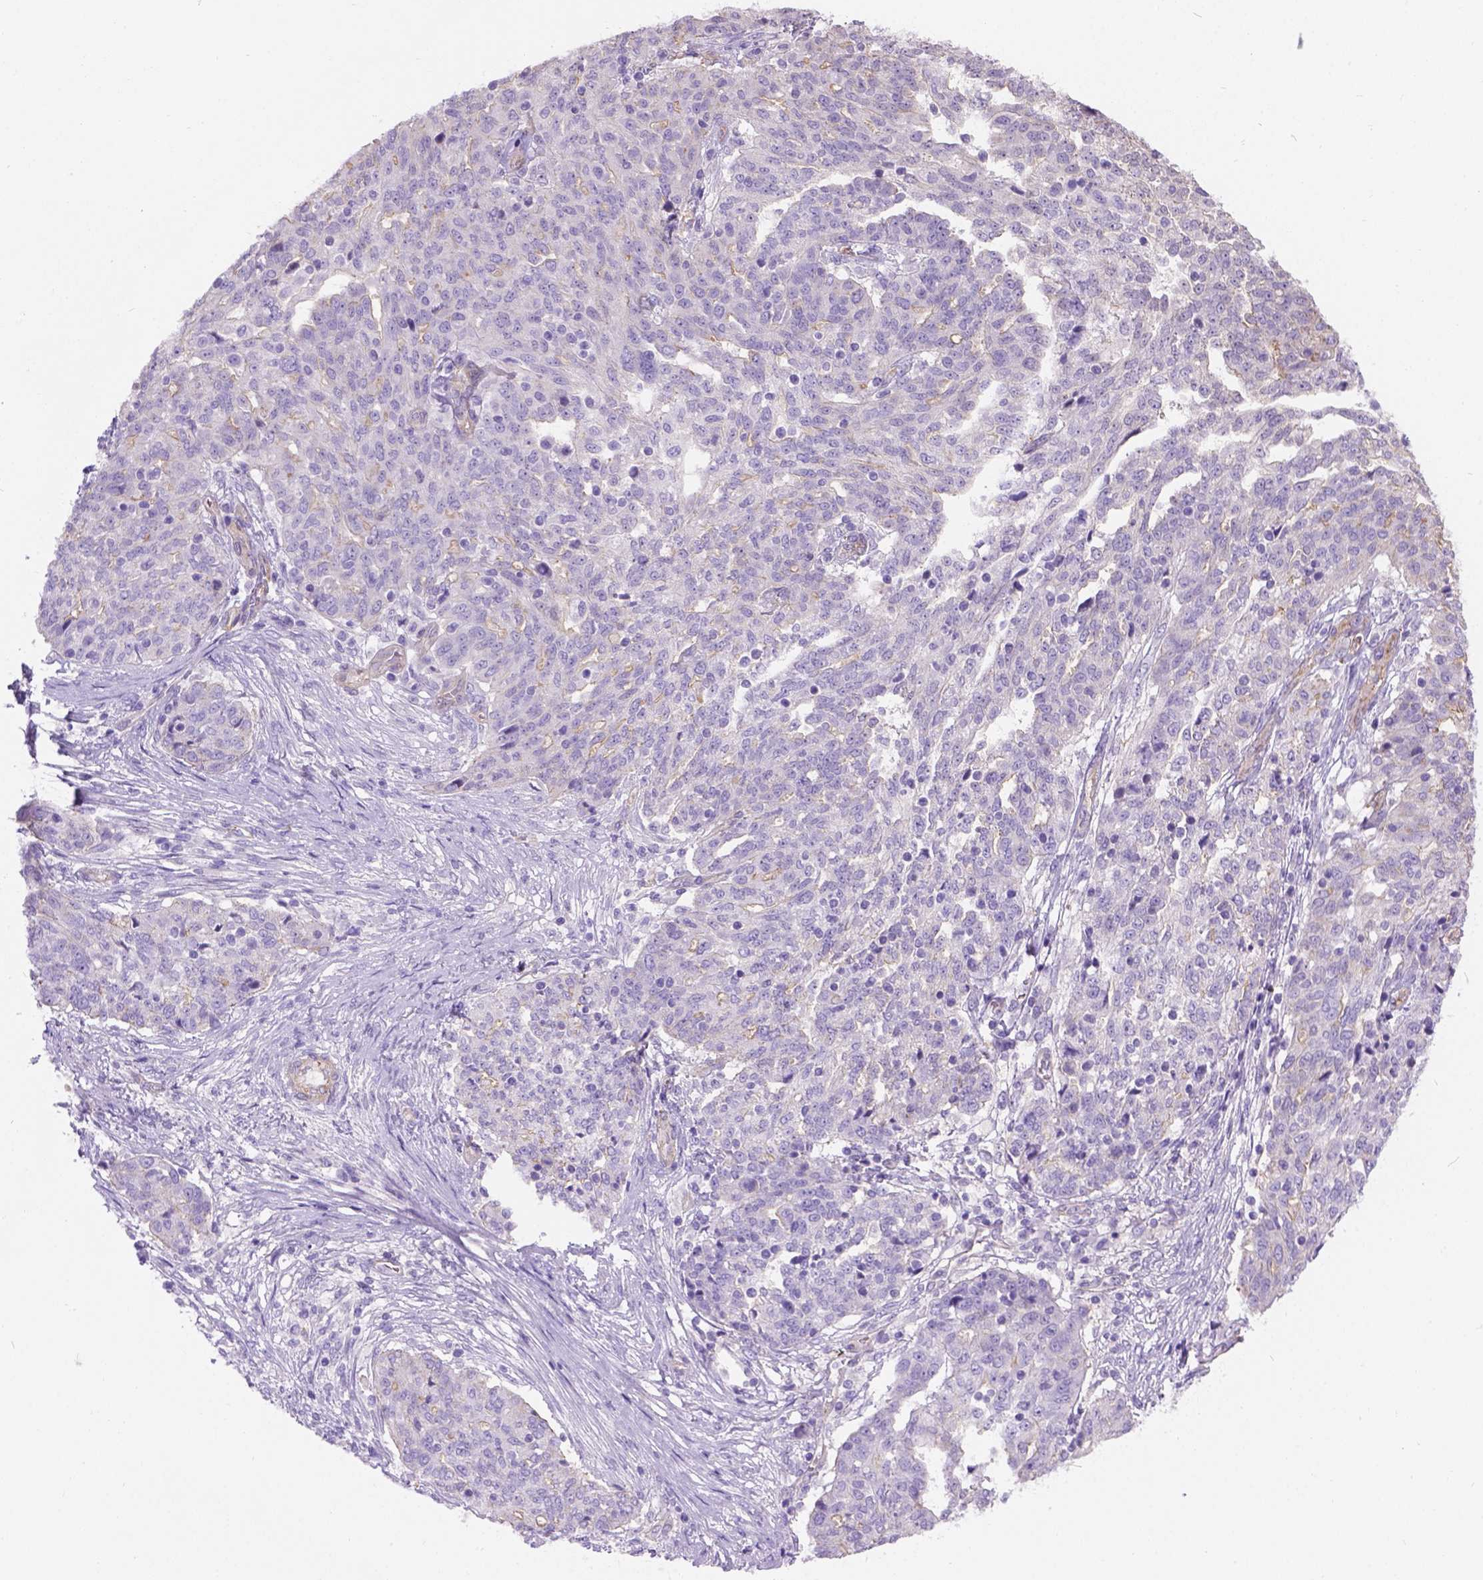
{"staining": {"intensity": "negative", "quantity": "none", "location": "none"}, "tissue": "ovarian cancer", "cell_type": "Tumor cells", "image_type": "cancer", "snomed": [{"axis": "morphology", "description": "Cystadenocarcinoma, serous, NOS"}, {"axis": "topography", "description": "Ovary"}], "caption": "Ovarian cancer (serous cystadenocarcinoma) stained for a protein using immunohistochemistry displays no staining tumor cells.", "gene": "PHF7", "patient": {"sex": "female", "age": 67}}